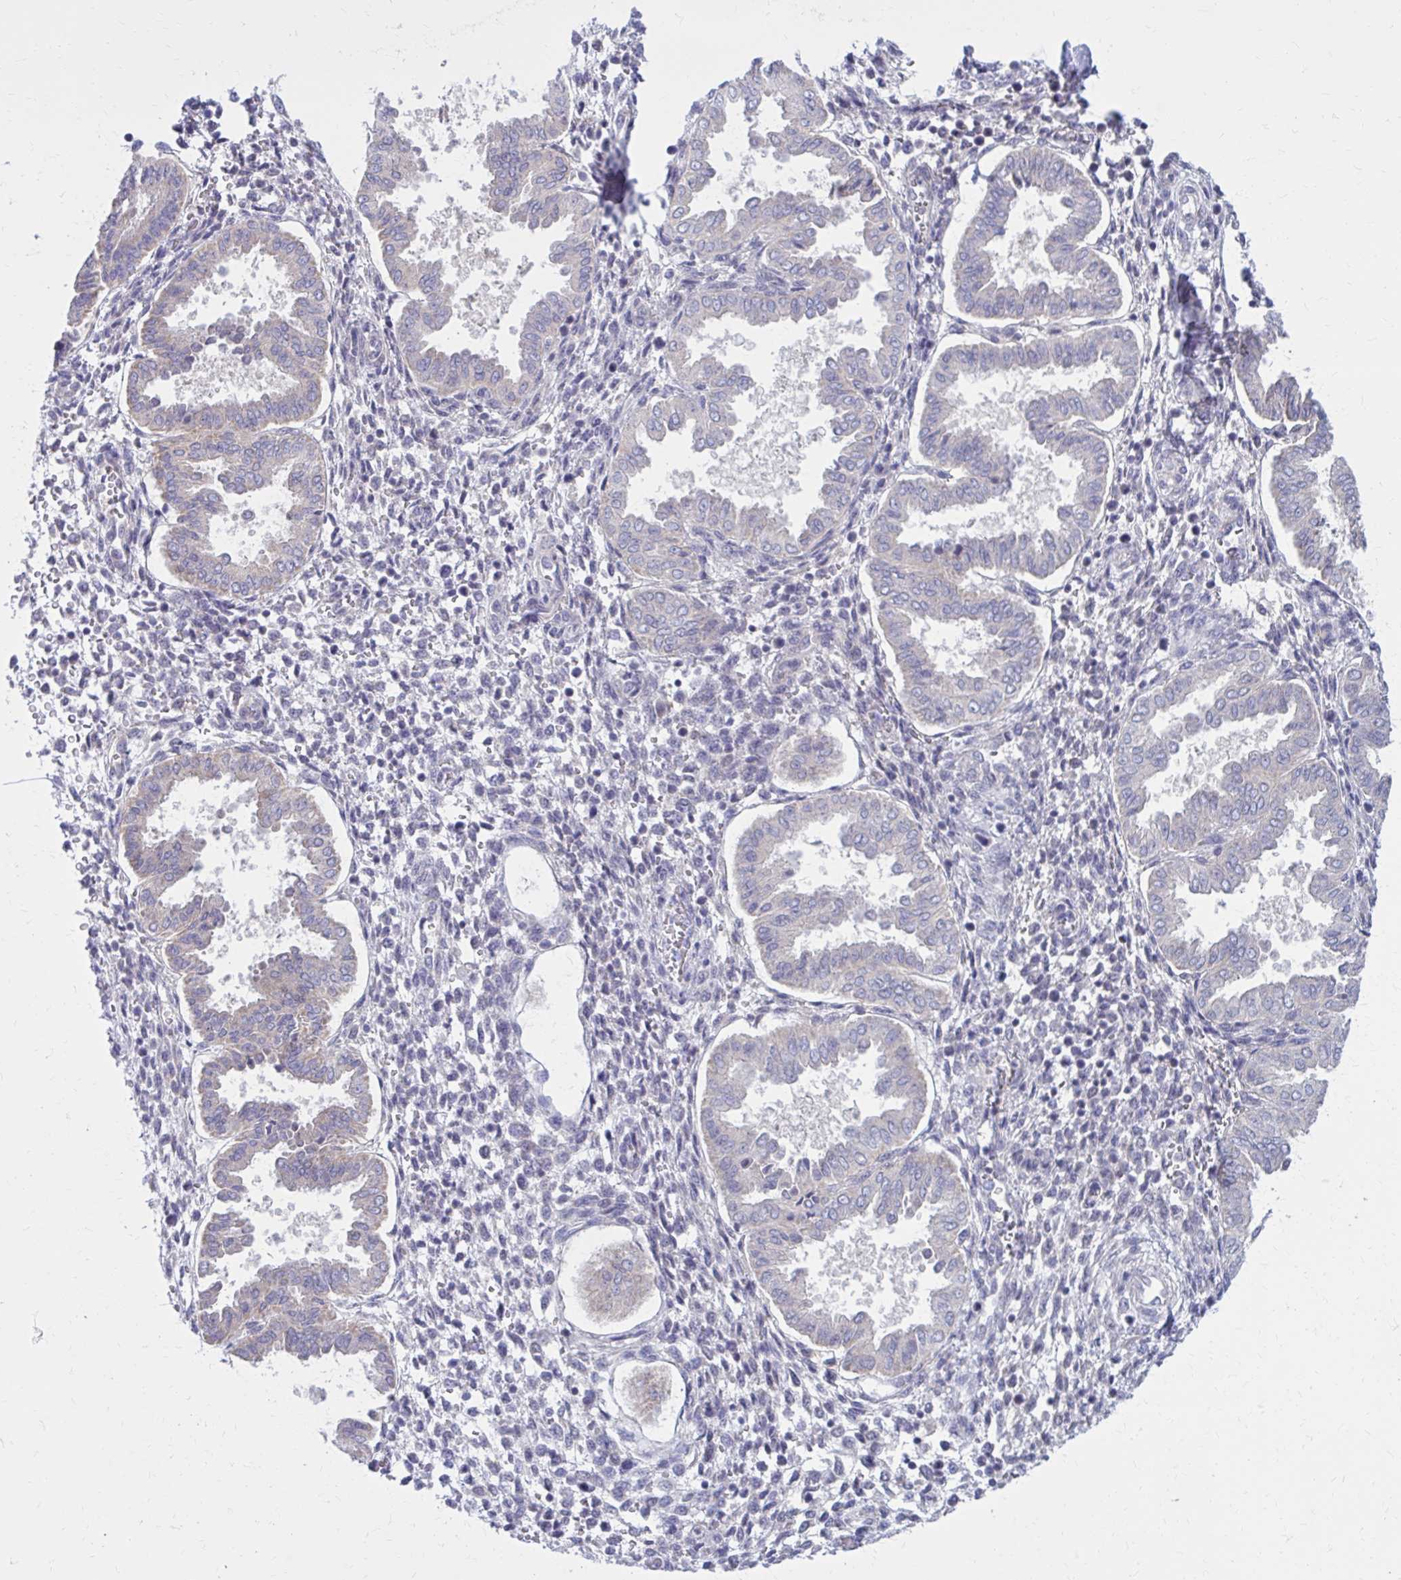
{"staining": {"intensity": "negative", "quantity": "none", "location": "none"}, "tissue": "endometrium", "cell_type": "Cells in endometrial stroma", "image_type": "normal", "snomed": [{"axis": "morphology", "description": "Normal tissue, NOS"}, {"axis": "topography", "description": "Endometrium"}], "caption": "Immunohistochemistry (IHC) image of unremarkable endometrium: human endometrium stained with DAB (3,3'-diaminobenzidine) shows no significant protein expression in cells in endometrial stroma.", "gene": "DBI", "patient": {"sex": "female", "age": 24}}